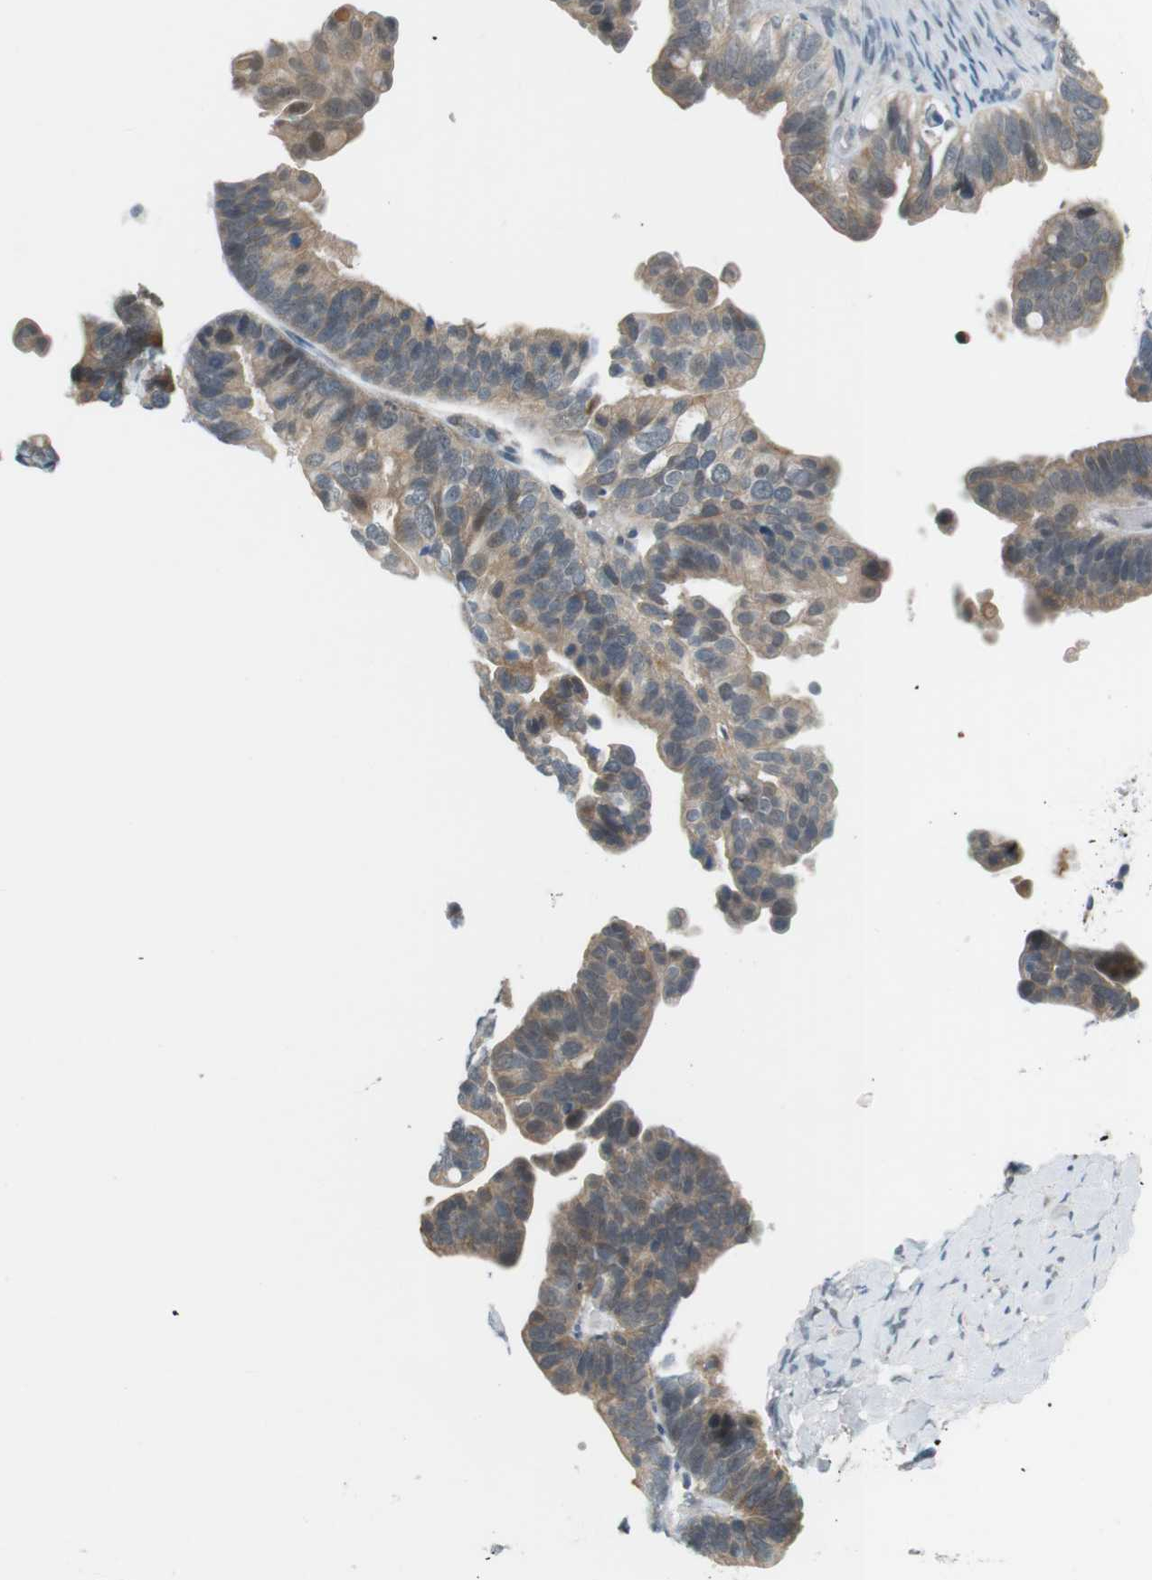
{"staining": {"intensity": "weak", "quantity": ">75%", "location": "cytoplasmic/membranous"}, "tissue": "ovarian cancer", "cell_type": "Tumor cells", "image_type": "cancer", "snomed": [{"axis": "morphology", "description": "Cystadenocarcinoma, serous, NOS"}, {"axis": "topography", "description": "Ovary"}], "caption": "Tumor cells exhibit weak cytoplasmic/membranous positivity in approximately >75% of cells in serous cystadenocarcinoma (ovarian).", "gene": "RTN3", "patient": {"sex": "female", "age": 56}}